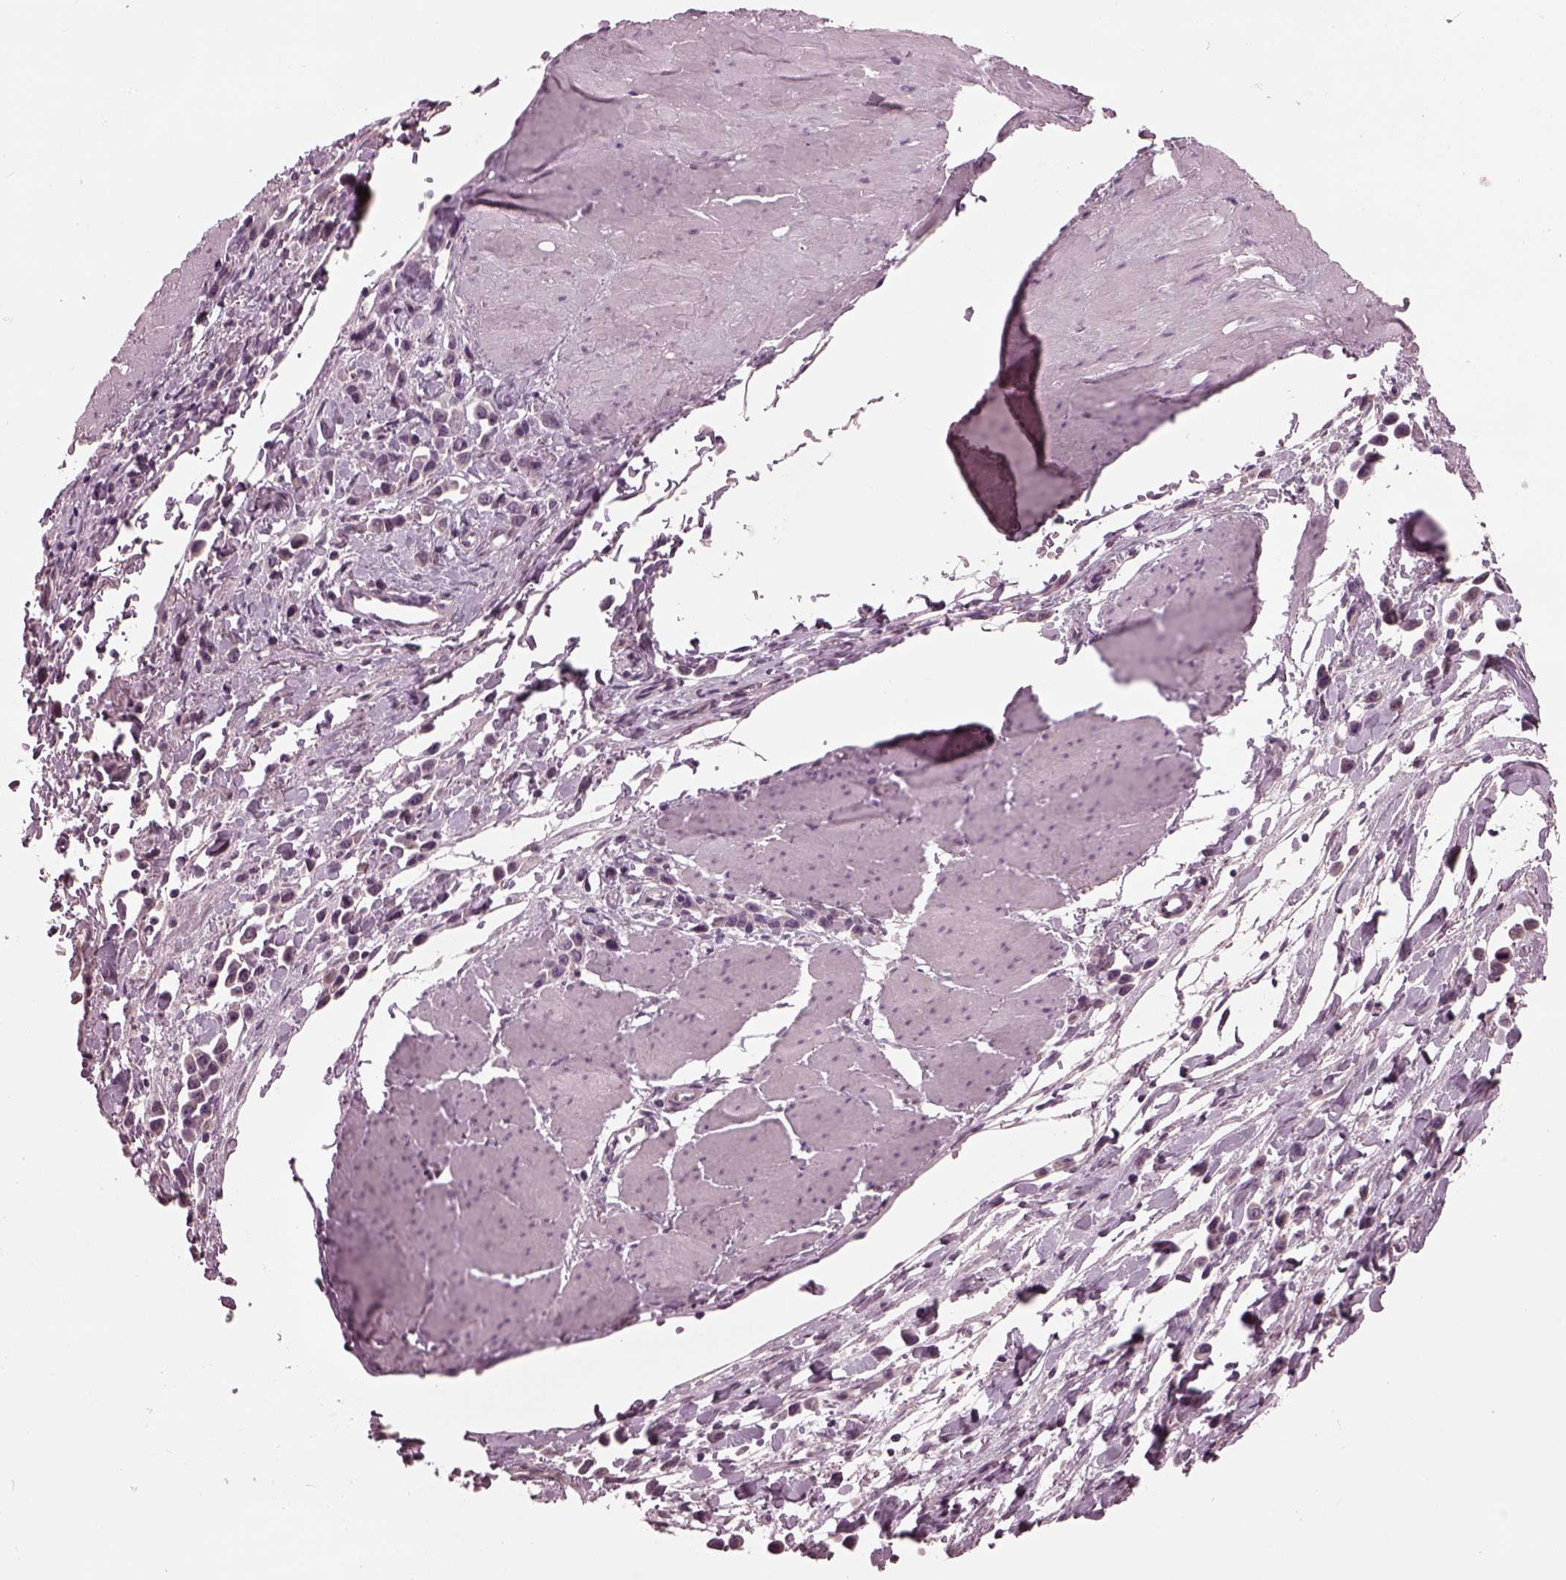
{"staining": {"intensity": "negative", "quantity": "none", "location": "none"}, "tissue": "stomach cancer", "cell_type": "Tumor cells", "image_type": "cancer", "snomed": [{"axis": "morphology", "description": "Adenocarcinoma, NOS"}, {"axis": "topography", "description": "Stomach"}], "caption": "Immunohistochemistry image of neoplastic tissue: human stomach cancer (adenocarcinoma) stained with DAB (3,3'-diaminobenzidine) demonstrates no significant protein staining in tumor cells. (Stains: DAB (3,3'-diaminobenzidine) immunohistochemistry with hematoxylin counter stain, Microscopy: brightfield microscopy at high magnification).", "gene": "CLCN4", "patient": {"sex": "male", "age": 47}}